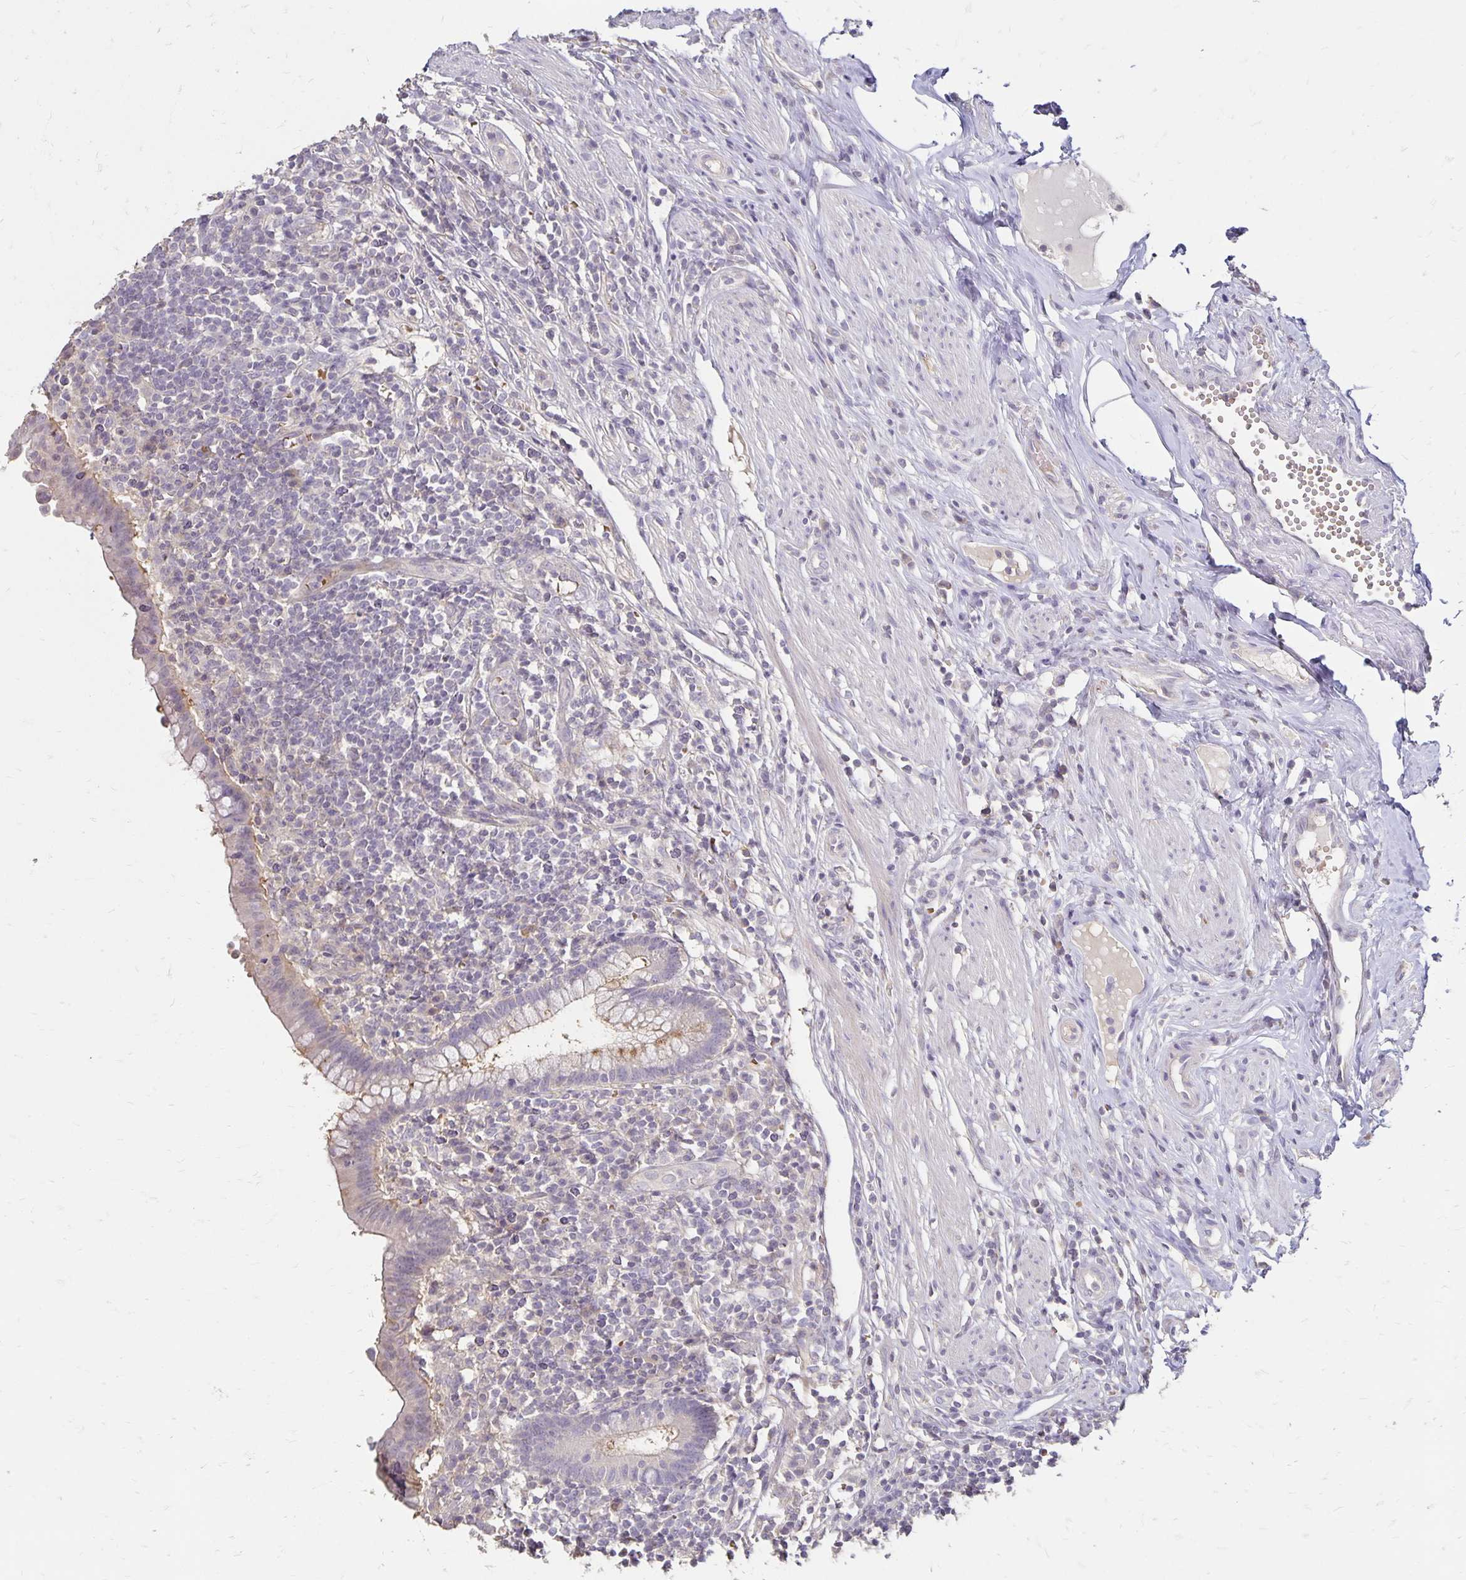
{"staining": {"intensity": "weak", "quantity": "<25%", "location": "cytoplasmic/membranous"}, "tissue": "appendix", "cell_type": "Glandular cells", "image_type": "normal", "snomed": [{"axis": "morphology", "description": "Normal tissue, NOS"}, {"axis": "topography", "description": "Appendix"}], "caption": "High magnification brightfield microscopy of unremarkable appendix stained with DAB (3,3'-diaminobenzidine) (brown) and counterstained with hematoxylin (blue): glandular cells show no significant expression. (DAB immunohistochemistry (IHC), high magnification).", "gene": "CST6", "patient": {"sex": "female", "age": 56}}